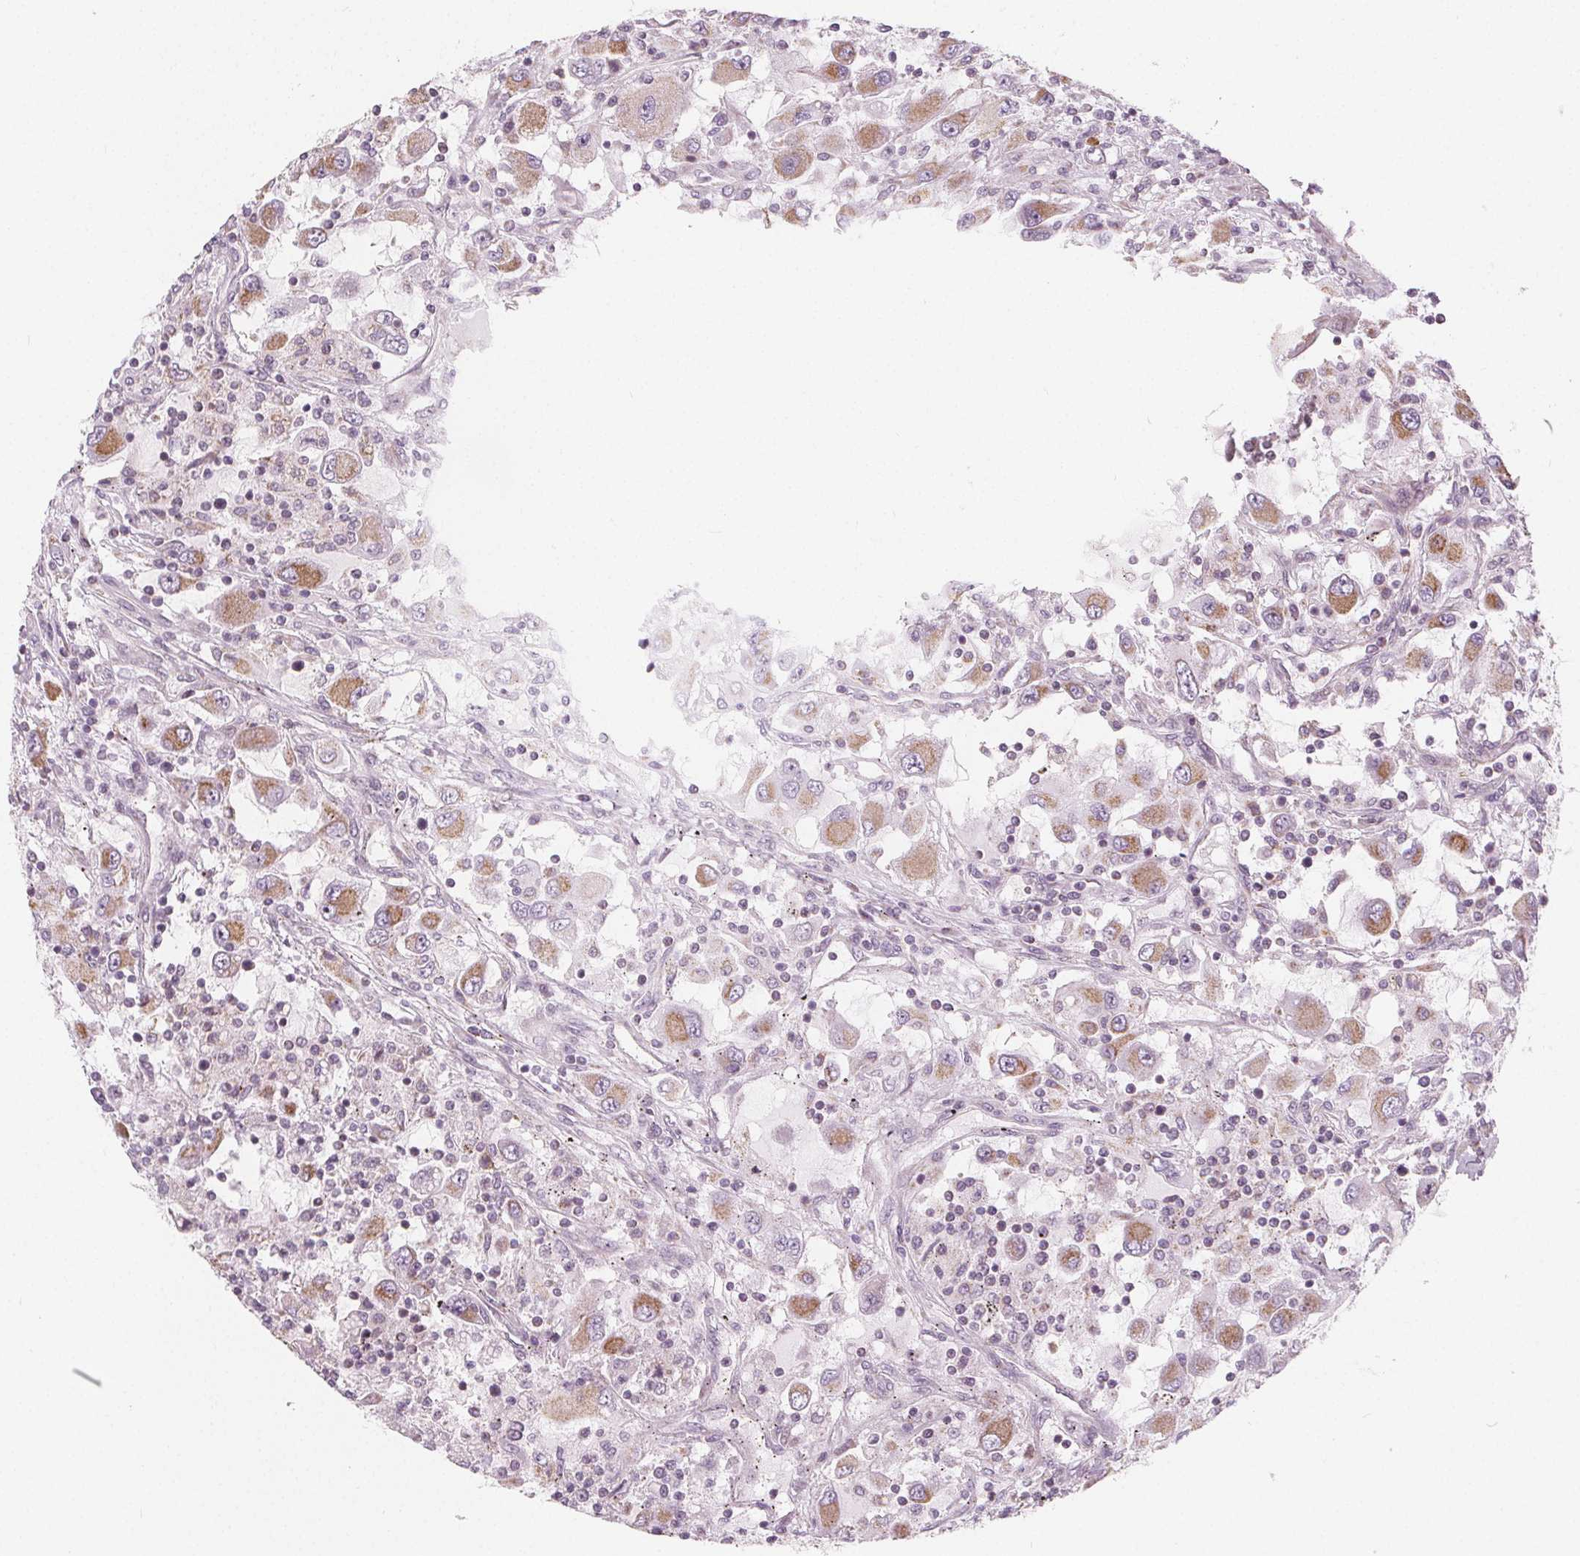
{"staining": {"intensity": "moderate", "quantity": ">75%", "location": "cytoplasmic/membranous"}, "tissue": "renal cancer", "cell_type": "Tumor cells", "image_type": "cancer", "snomed": [{"axis": "morphology", "description": "Adenocarcinoma, NOS"}, {"axis": "topography", "description": "Kidney"}], "caption": "Moderate cytoplasmic/membranous protein expression is identified in approximately >75% of tumor cells in renal adenocarcinoma.", "gene": "NUP210L", "patient": {"sex": "female", "age": 67}}